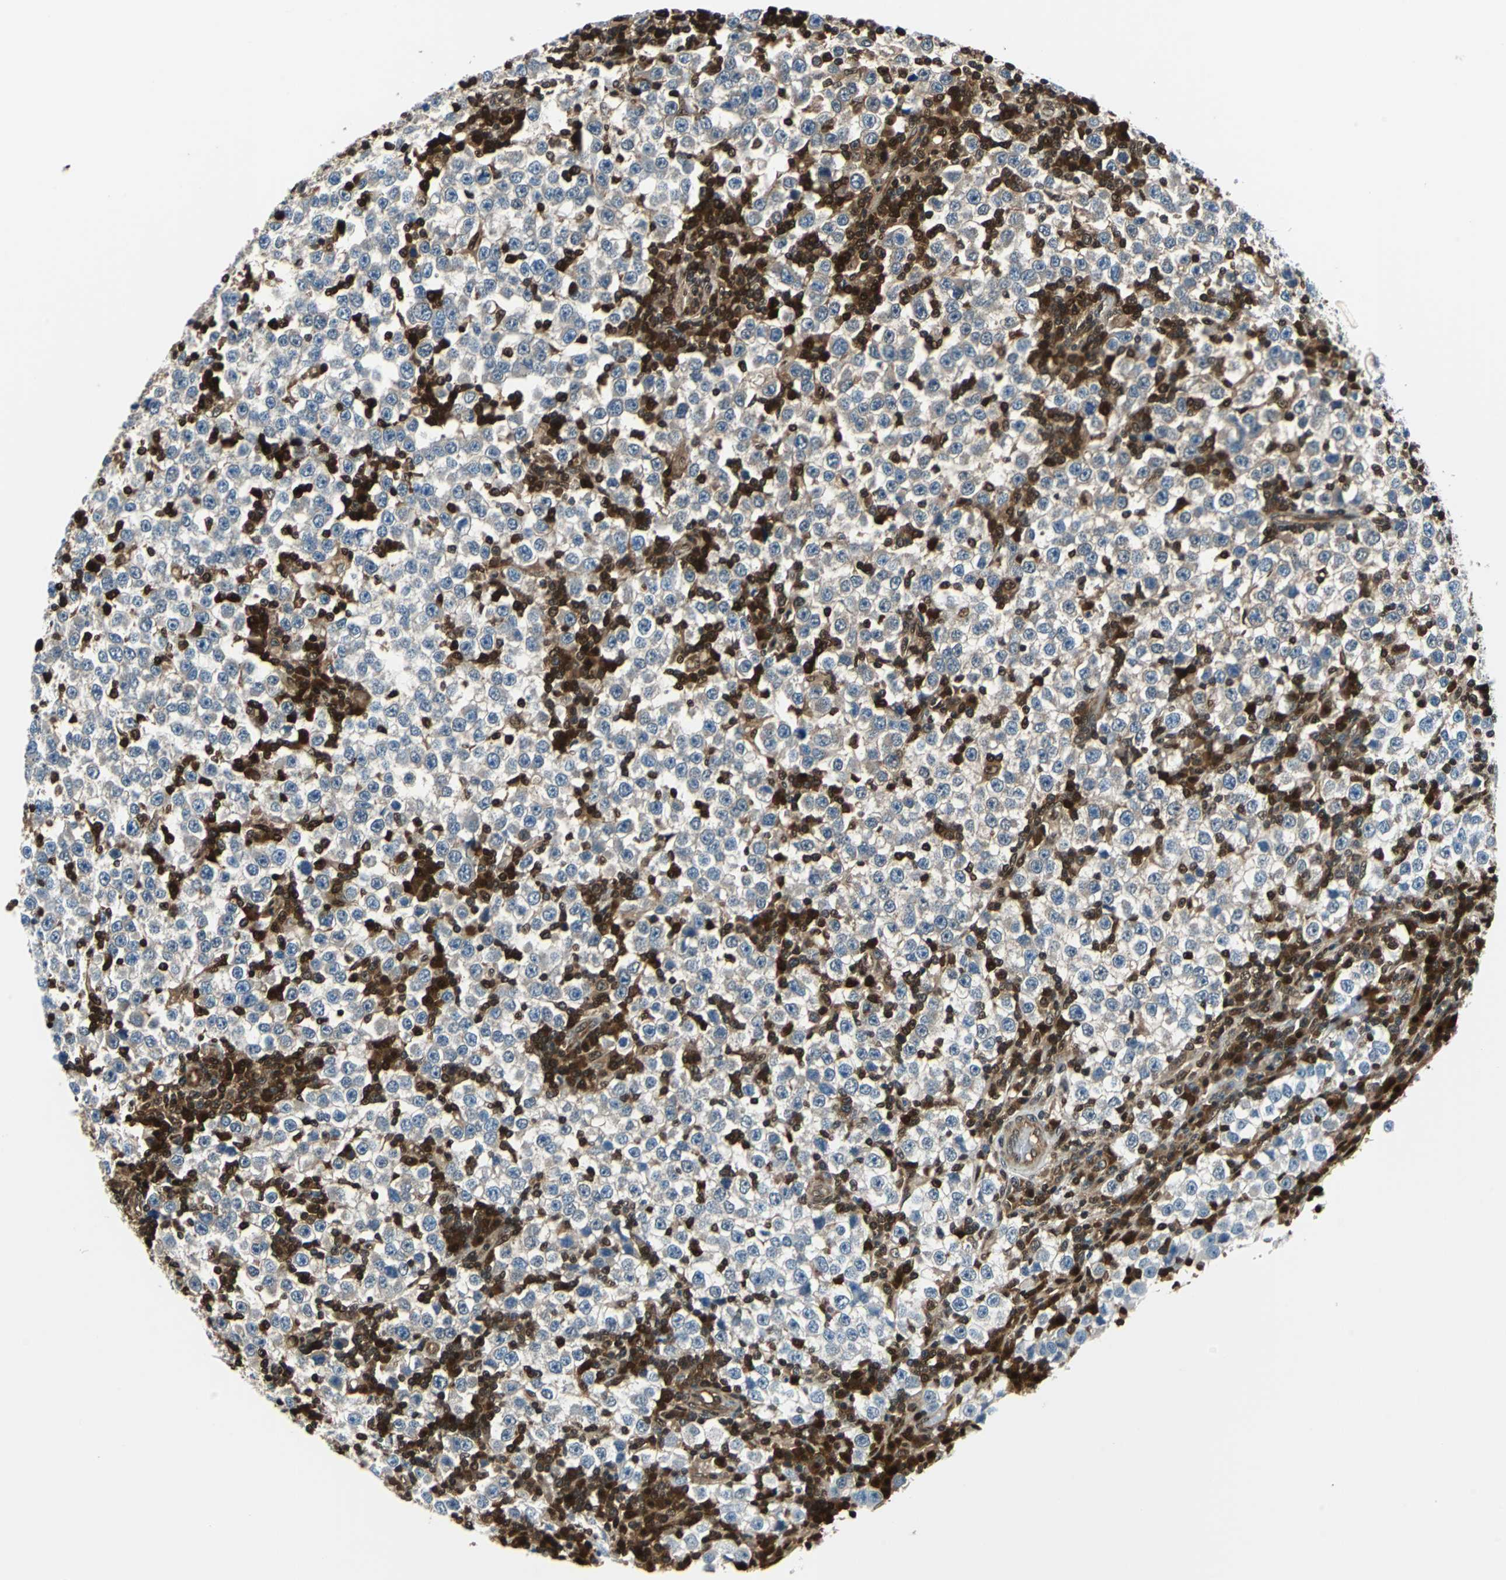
{"staining": {"intensity": "weak", "quantity": "25%-75%", "location": "cytoplasmic/membranous,nuclear"}, "tissue": "testis cancer", "cell_type": "Tumor cells", "image_type": "cancer", "snomed": [{"axis": "morphology", "description": "Seminoma, NOS"}, {"axis": "topography", "description": "Testis"}], "caption": "Weak cytoplasmic/membranous and nuclear expression for a protein is present in approximately 25%-75% of tumor cells of testis cancer (seminoma) using immunohistochemistry.", "gene": "PSME1", "patient": {"sex": "male", "age": 65}}